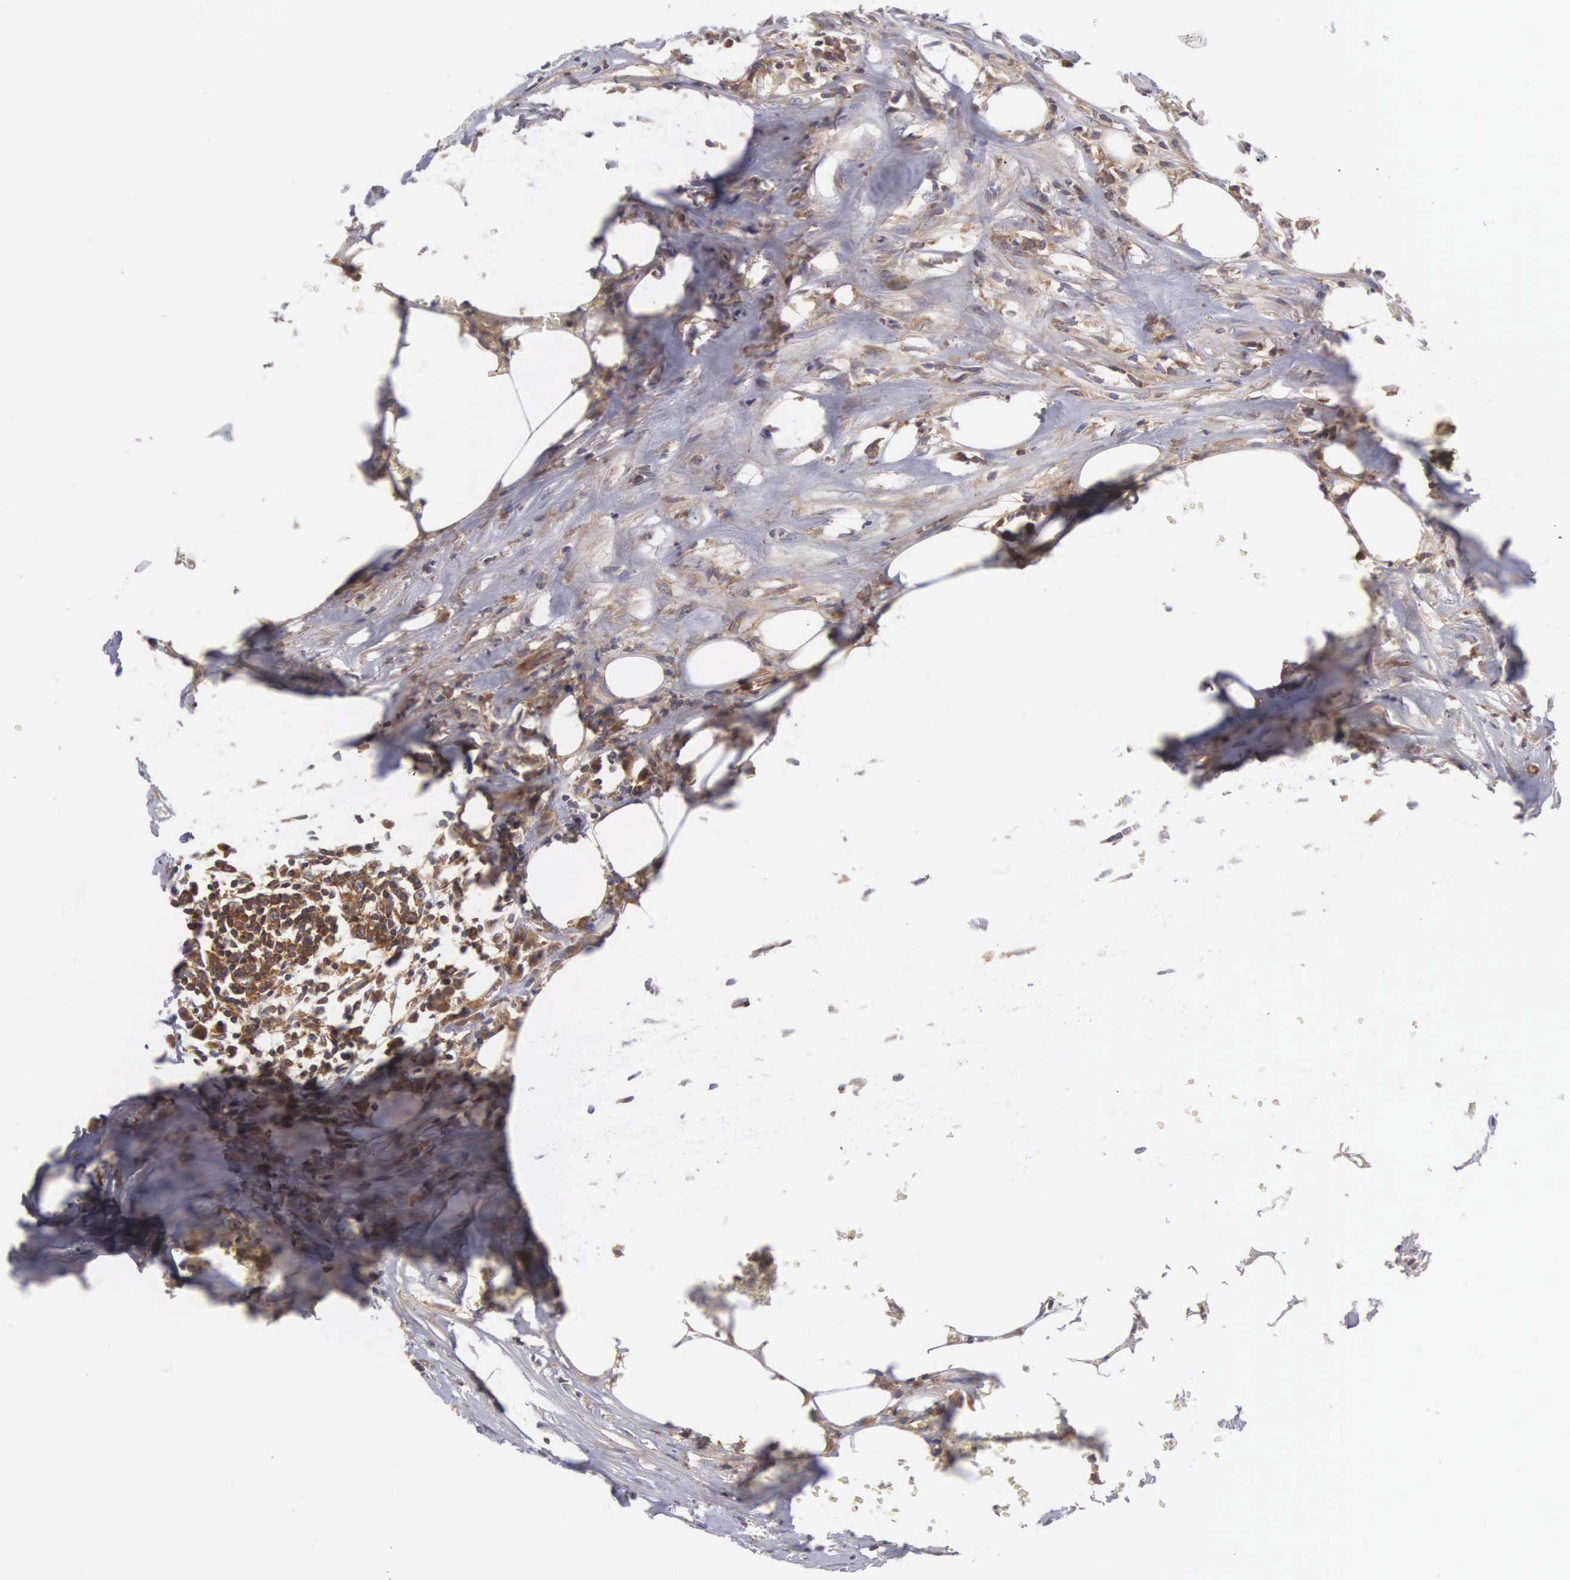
{"staining": {"intensity": "weak", "quantity": ">75%", "location": "cytoplasmic/membranous"}, "tissue": "colorectal cancer", "cell_type": "Tumor cells", "image_type": "cancer", "snomed": [{"axis": "morphology", "description": "Adenocarcinoma, NOS"}, {"axis": "topography", "description": "Colon"}], "caption": "A brown stain shows weak cytoplasmic/membranous expression of a protein in adenocarcinoma (colorectal) tumor cells.", "gene": "GRIPAP1", "patient": {"sex": "male", "age": 55}}